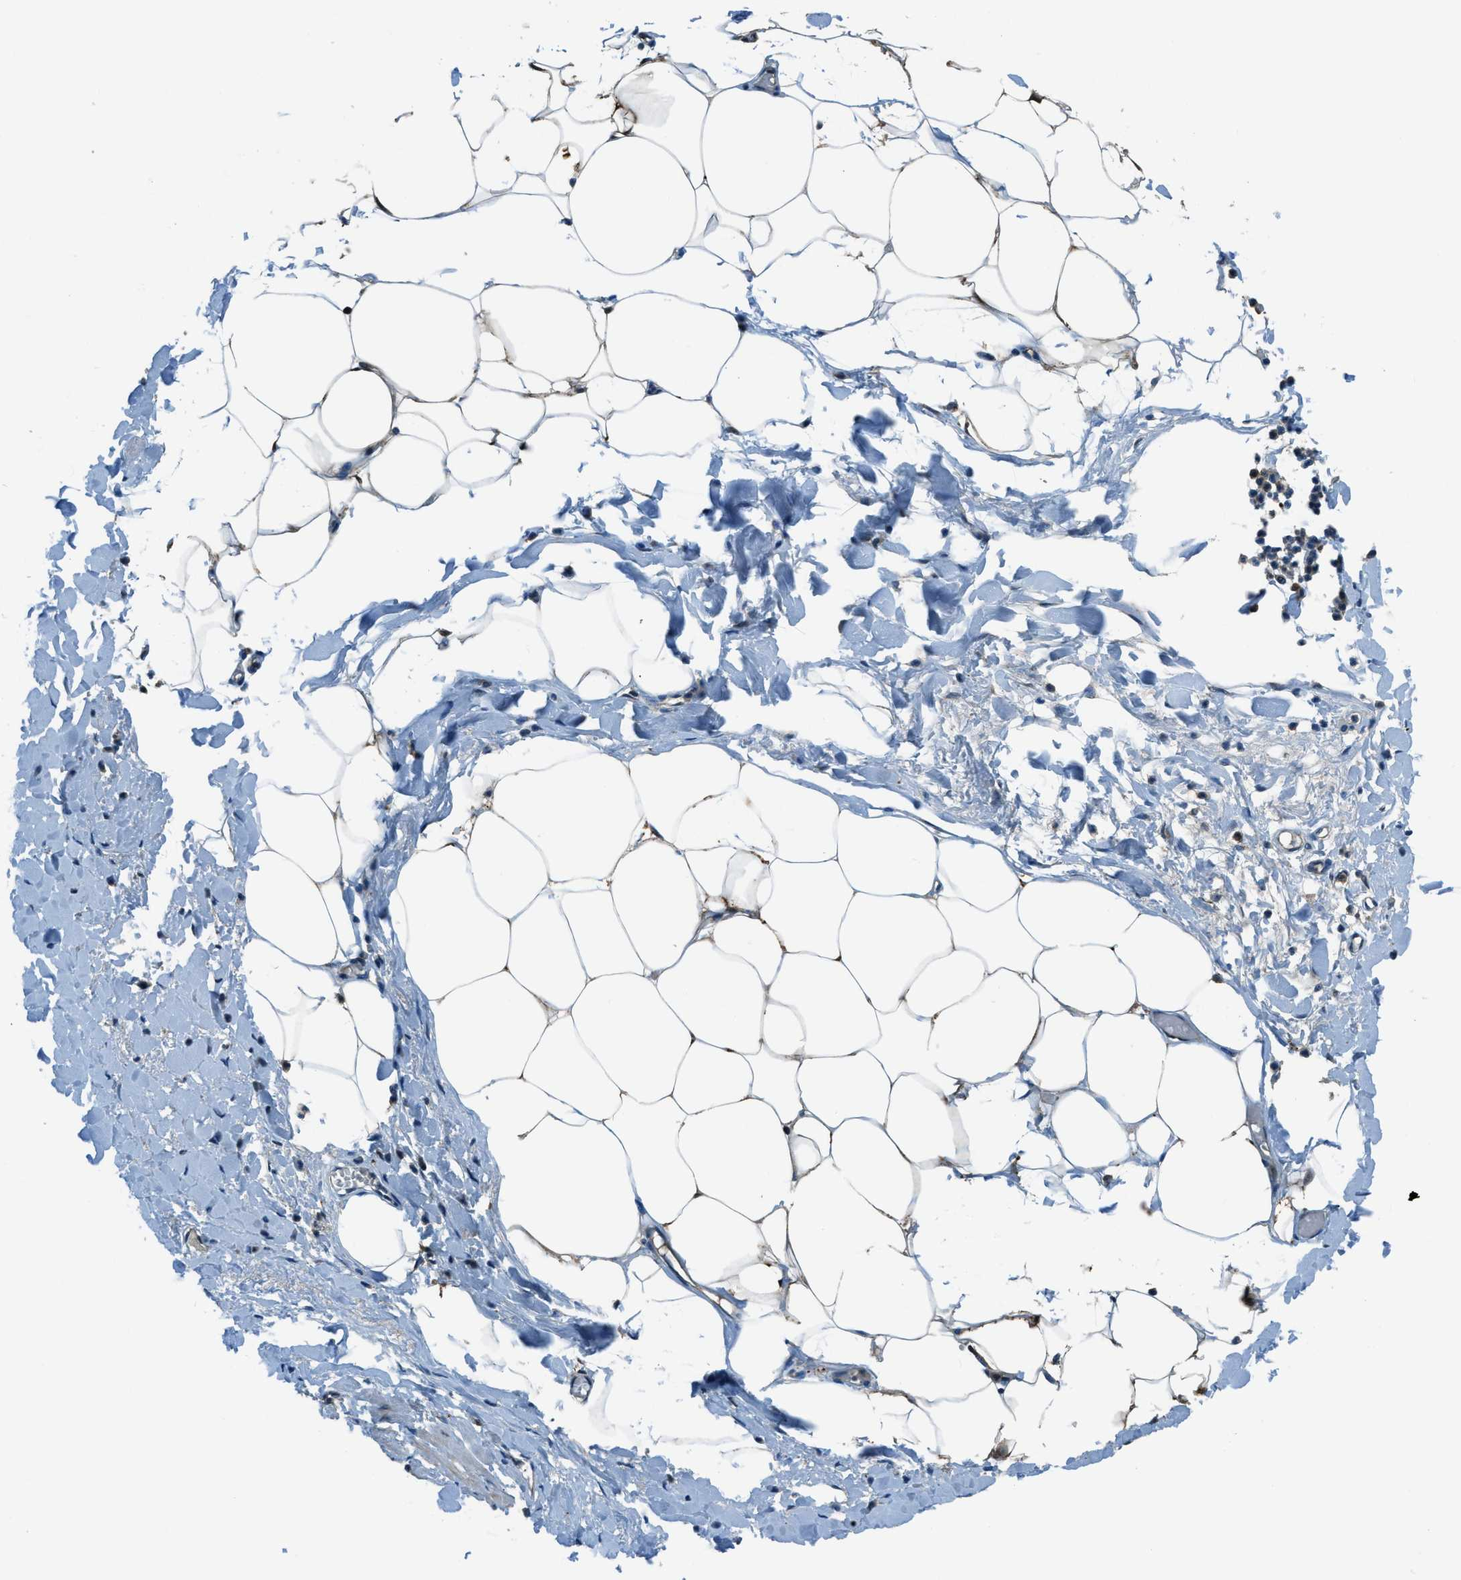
{"staining": {"intensity": "moderate", "quantity": "25%-75%", "location": "cytoplasmic/membranous"}, "tissue": "adipose tissue", "cell_type": "Adipocytes", "image_type": "normal", "snomed": [{"axis": "morphology", "description": "Normal tissue, NOS"}, {"axis": "topography", "description": "Soft tissue"}, {"axis": "topography", "description": "Vascular tissue"}], "caption": "IHC image of normal adipose tissue stained for a protein (brown), which demonstrates medium levels of moderate cytoplasmic/membranous positivity in about 25%-75% of adipocytes.", "gene": "HEBP2", "patient": {"sex": "female", "age": 35}}